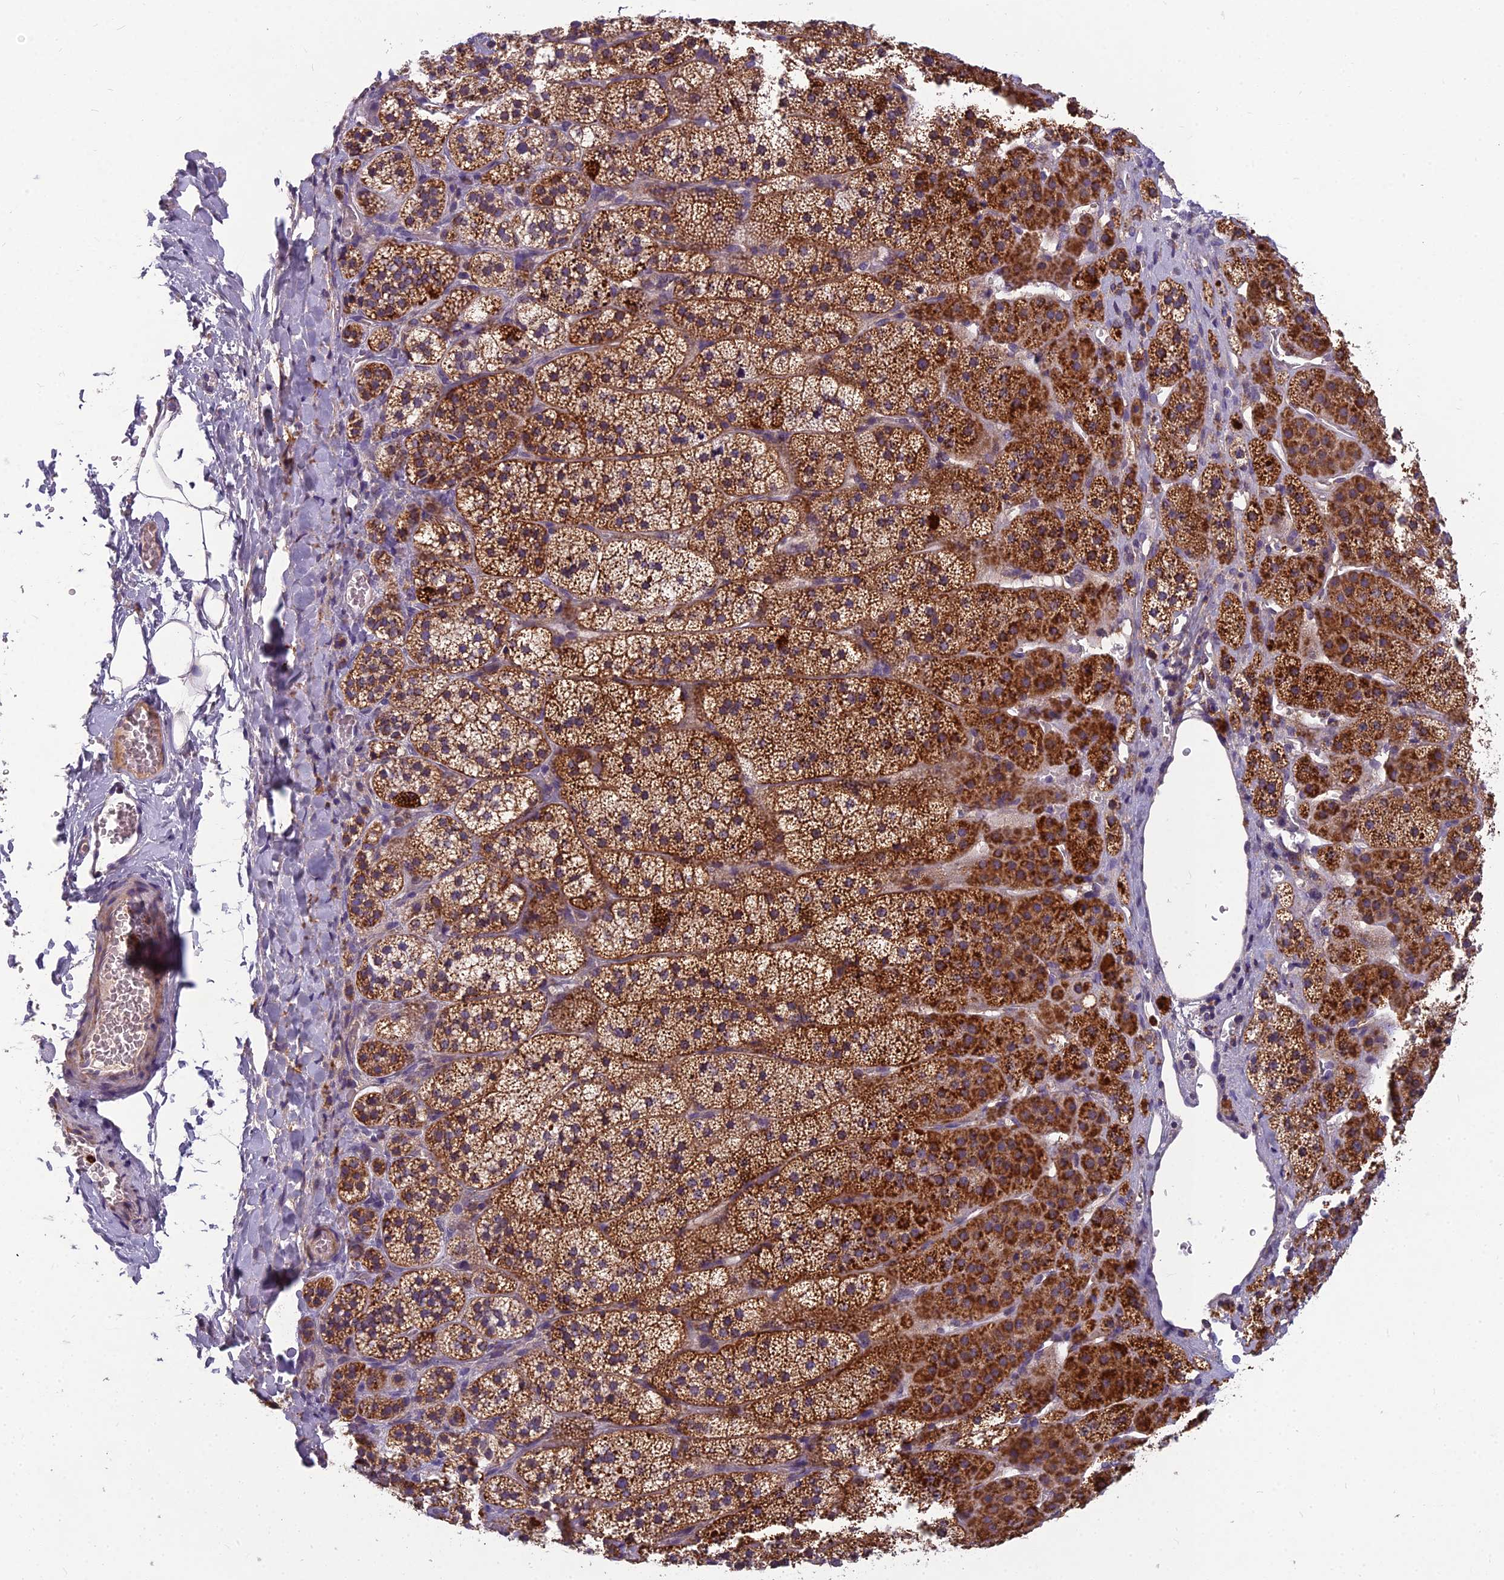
{"staining": {"intensity": "strong", "quantity": ">75%", "location": "cytoplasmic/membranous"}, "tissue": "adrenal gland", "cell_type": "Glandular cells", "image_type": "normal", "snomed": [{"axis": "morphology", "description": "Normal tissue, NOS"}, {"axis": "topography", "description": "Adrenal gland"}], "caption": "Strong cytoplasmic/membranous positivity for a protein is appreciated in about >75% of glandular cells of normal adrenal gland using immunohistochemistry (IHC).", "gene": "ENSG00000188897", "patient": {"sex": "female", "age": 44}}